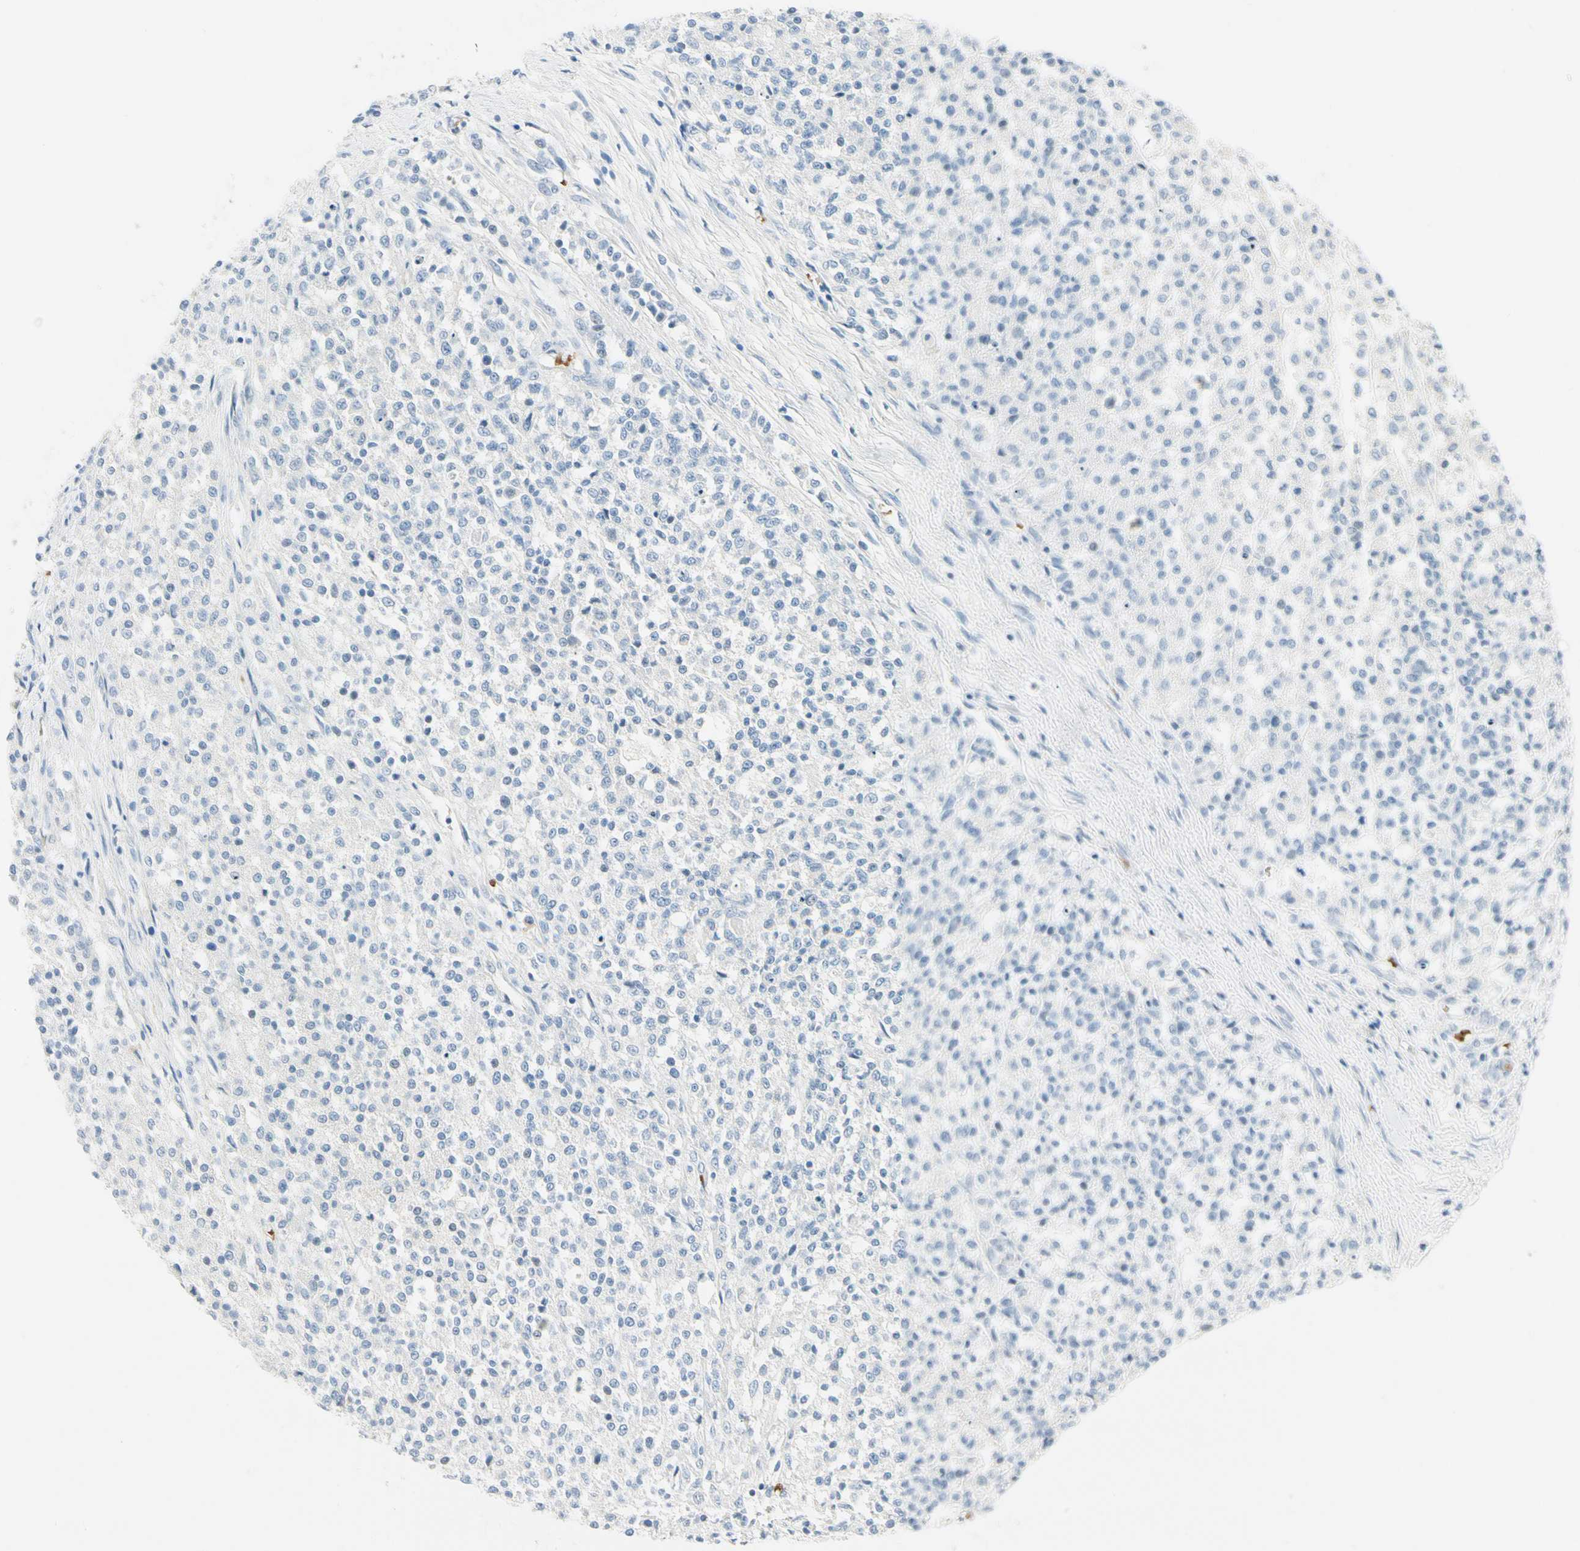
{"staining": {"intensity": "negative", "quantity": "none", "location": "none"}, "tissue": "testis cancer", "cell_type": "Tumor cells", "image_type": "cancer", "snomed": [{"axis": "morphology", "description": "Seminoma, NOS"}, {"axis": "topography", "description": "Testis"}], "caption": "DAB (3,3'-diaminobenzidine) immunohistochemical staining of seminoma (testis) reveals no significant expression in tumor cells.", "gene": "CA1", "patient": {"sex": "male", "age": 59}}